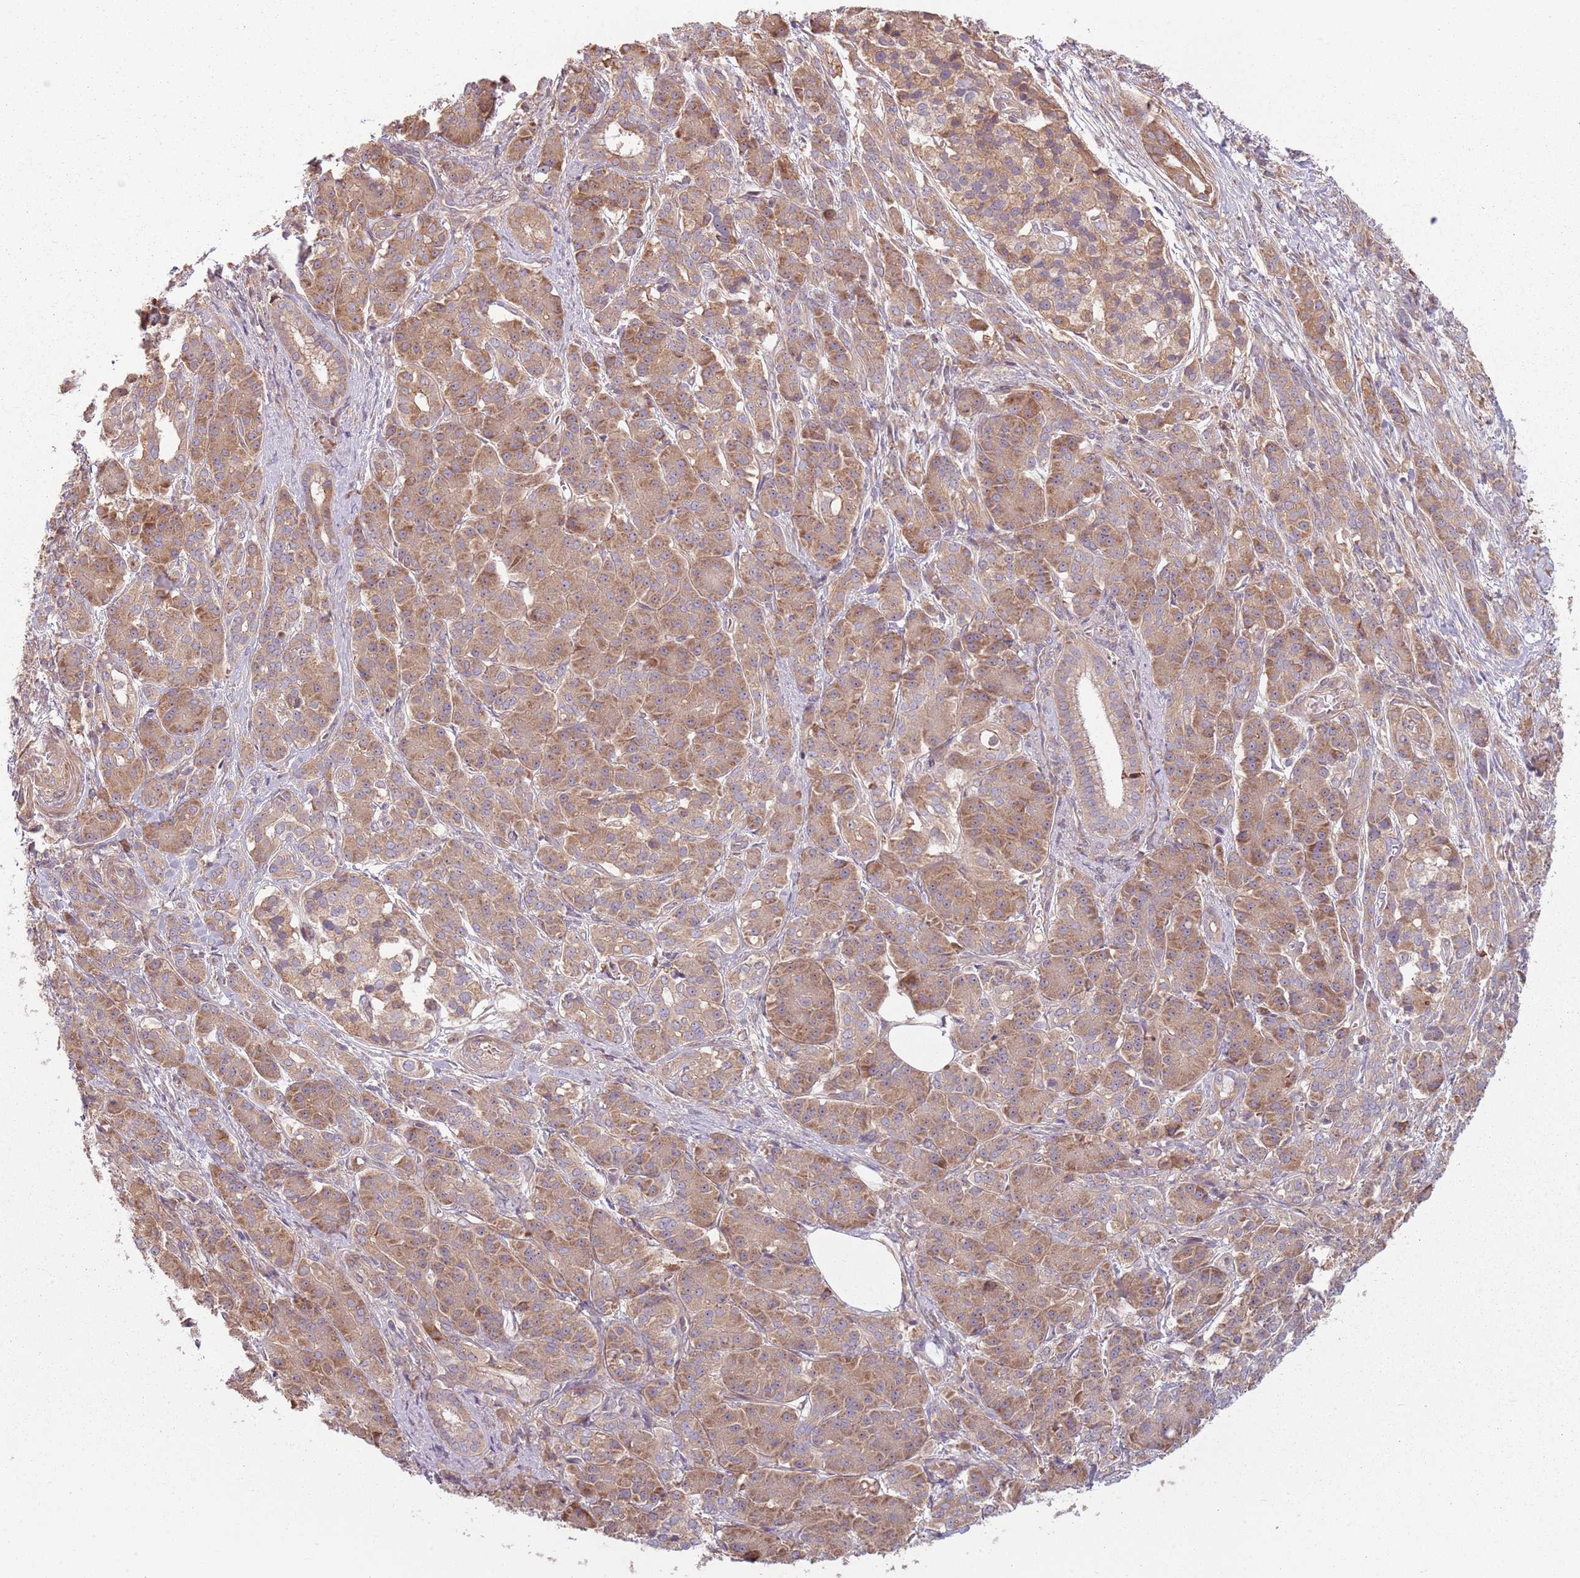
{"staining": {"intensity": "moderate", "quantity": ">75%", "location": "cytoplasmic/membranous"}, "tissue": "pancreatic cancer", "cell_type": "Tumor cells", "image_type": "cancer", "snomed": [{"axis": "morphology", "description": "Adenocarcinoma, NOS"}, {"axis": "topography", "description": "Pancreas"}], "caption": "DAB (3,3'-diaminobenzidine) immunohistochemical staining of human pancreatic cancer (adenocarcinoma) reveals moderate cytoplasmic/membranous protein staining in approximately >75% of tumor cells. The staining was performed using DAB (3,3'-diaminobenzidine) to visualize the protein expression in brown, while the nuclei were stained in blue with hematoxylin (Magnification: 20x).", "gene": "RPL21", "patient": {"sex": "male", "age": 57}}